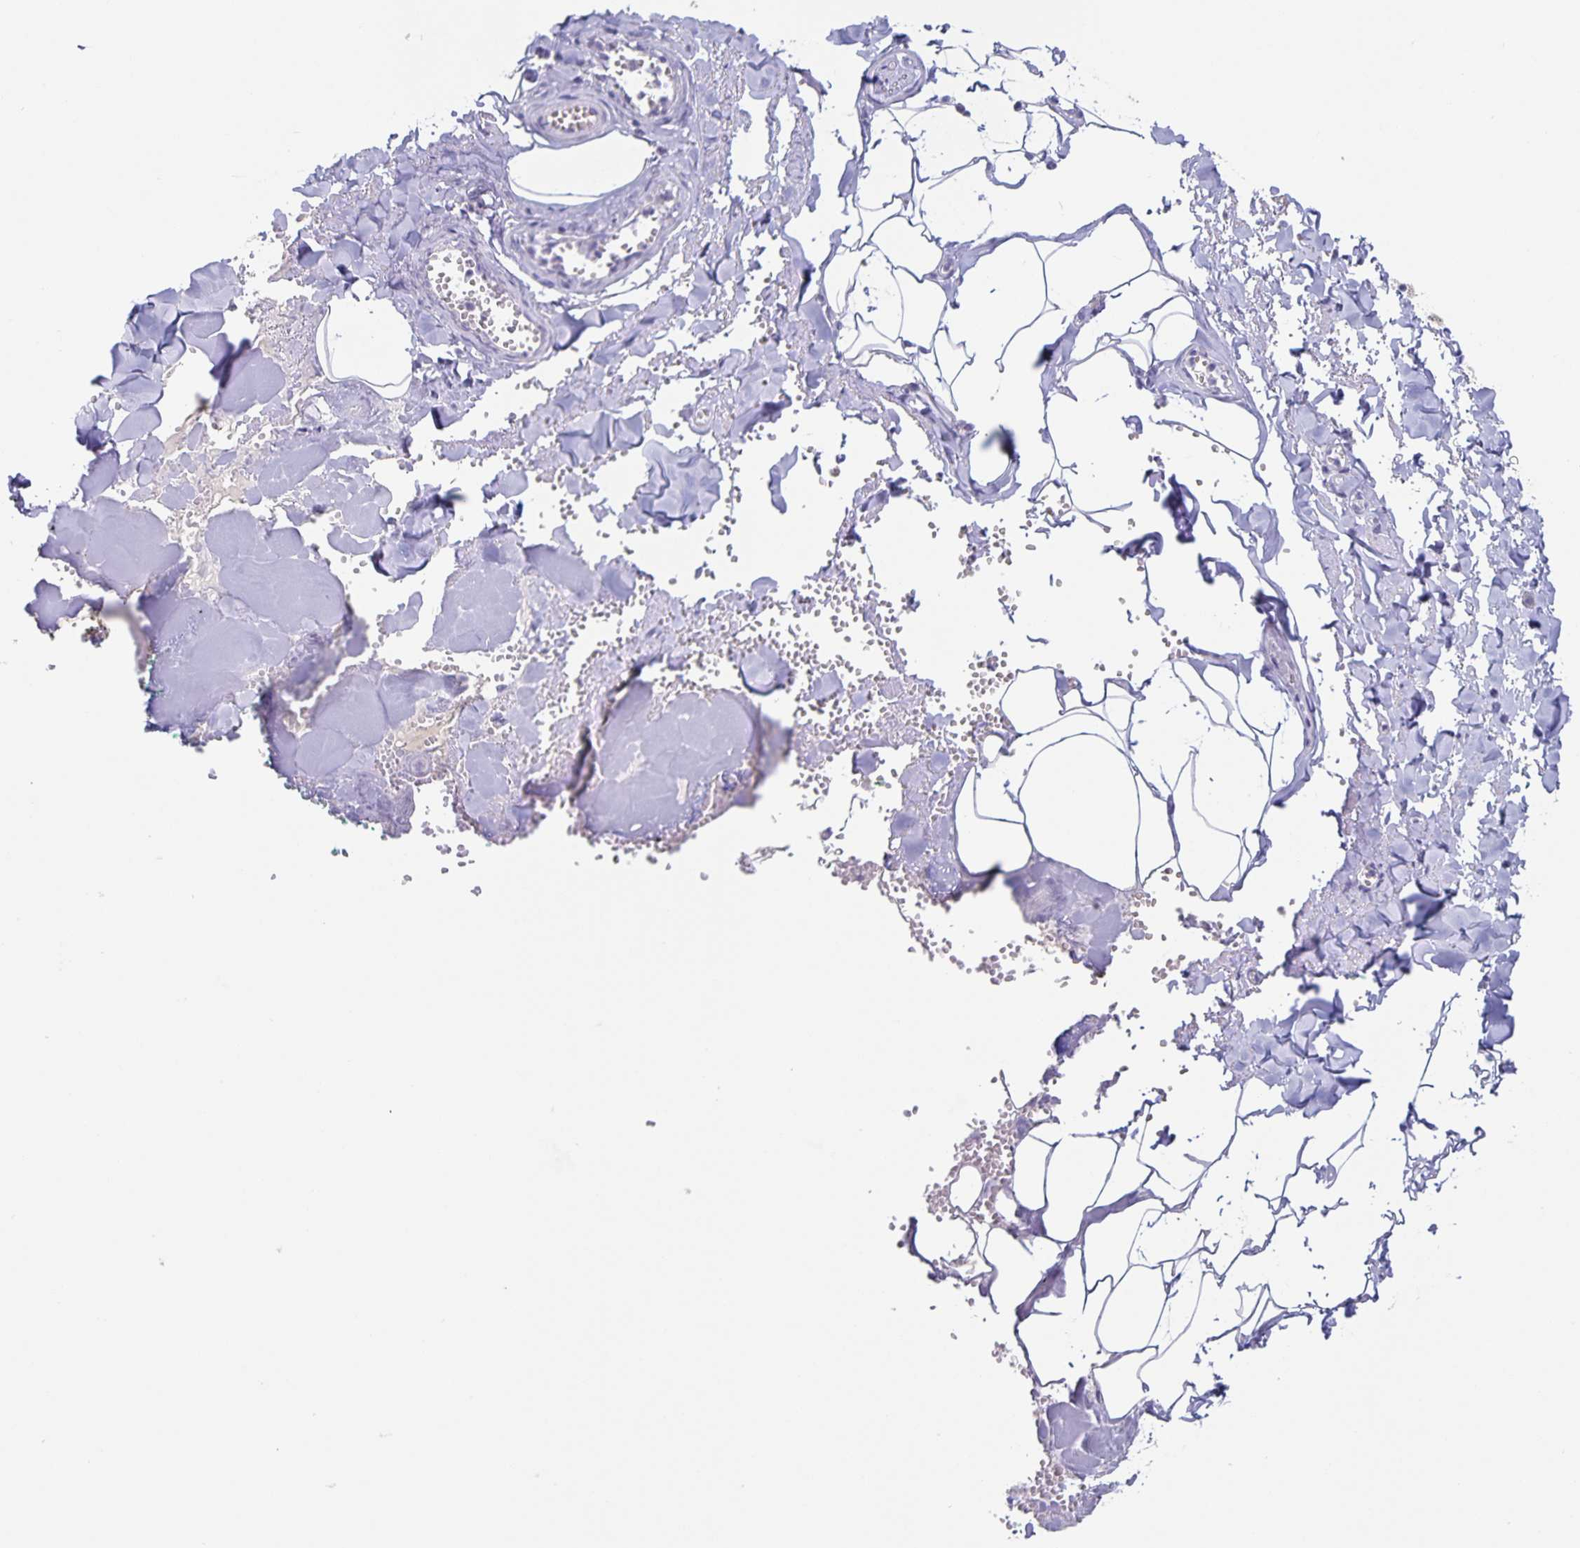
{"staining": {"intensity": "negative", "quantity": "none", "location": "none"}, "tissue": "adipose tissue", "cell_type": "Adipocytes", "image_type": "normal", "snomed": [{"axis": "morphology", "description": "Normal tissue, NOS"}, {"axis": "topography", "description": "Vulva"}, {"axis": "topography", "description": "Peripheral nerve tissue"}], "caption": "A high-resolution photomicrograph shows IHC staining of benign adipose tissue, which exhibits no significant positivity in adipocytes. (Immunohistochemistry (ihc), brightfield microscopy, high magnification).", "gene": "RPL36A", "patient": {"sex": "female", "age": 66}}